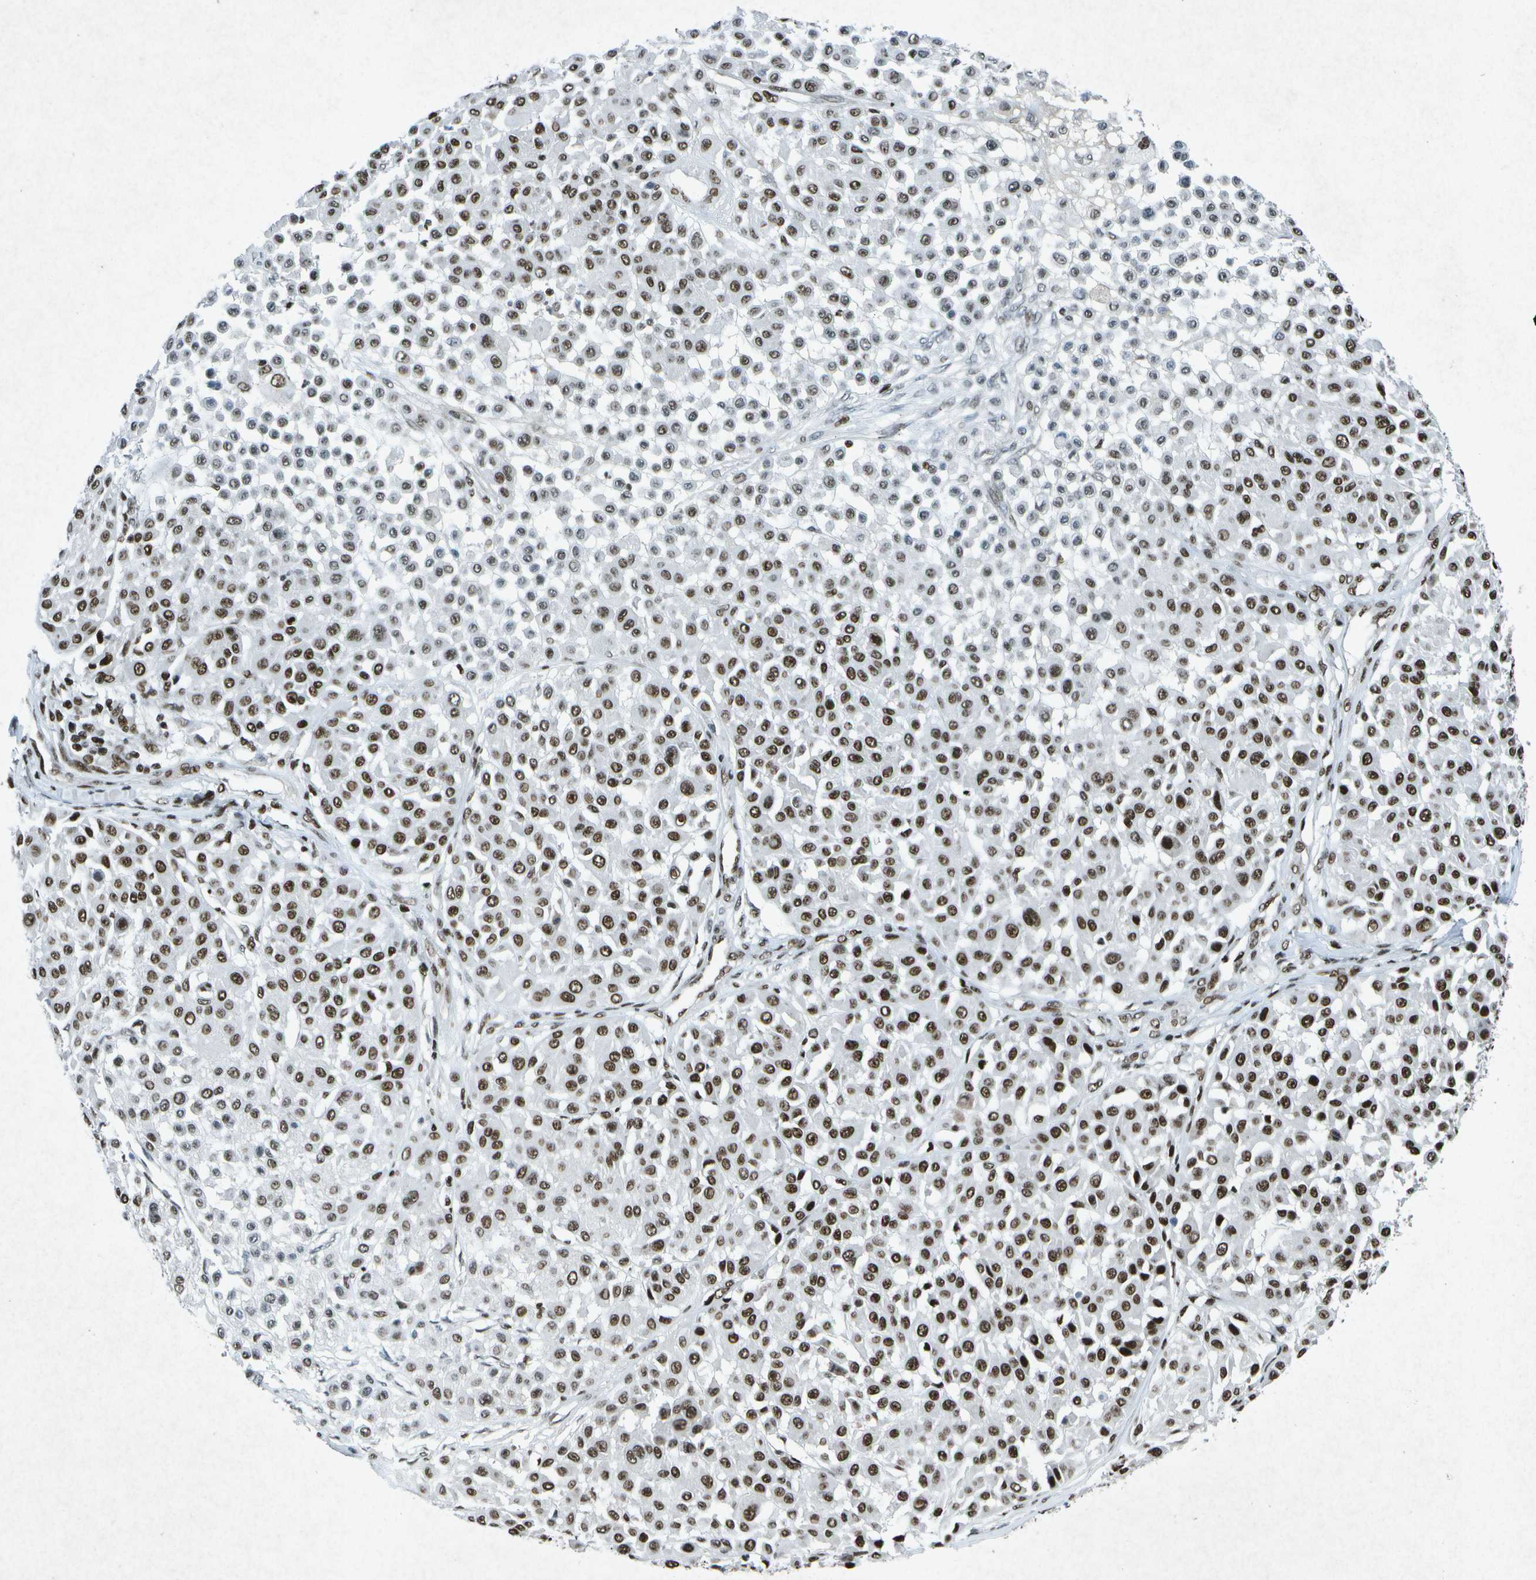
{"staining": {"intensity": "strong", "quantity": ">75%", "location": "nuclear"}, "tissue": "melanoma", "cell_type": "Tumor cells", "image_type": "cancer", "snomed": [{"axis": "morphology", "description": "Malignant melanoma, Metastatic site"}, {"axis": "topography", "description": "Soft tissue"}], "caption": "Malignant melanoma (metastatic site) was stained to show a protein in brown. There is high levels of strong nuclear expression in about >75% of tumor cells.", "gene": "MTA2", "patient": {"sex": "male", "age": 41}}